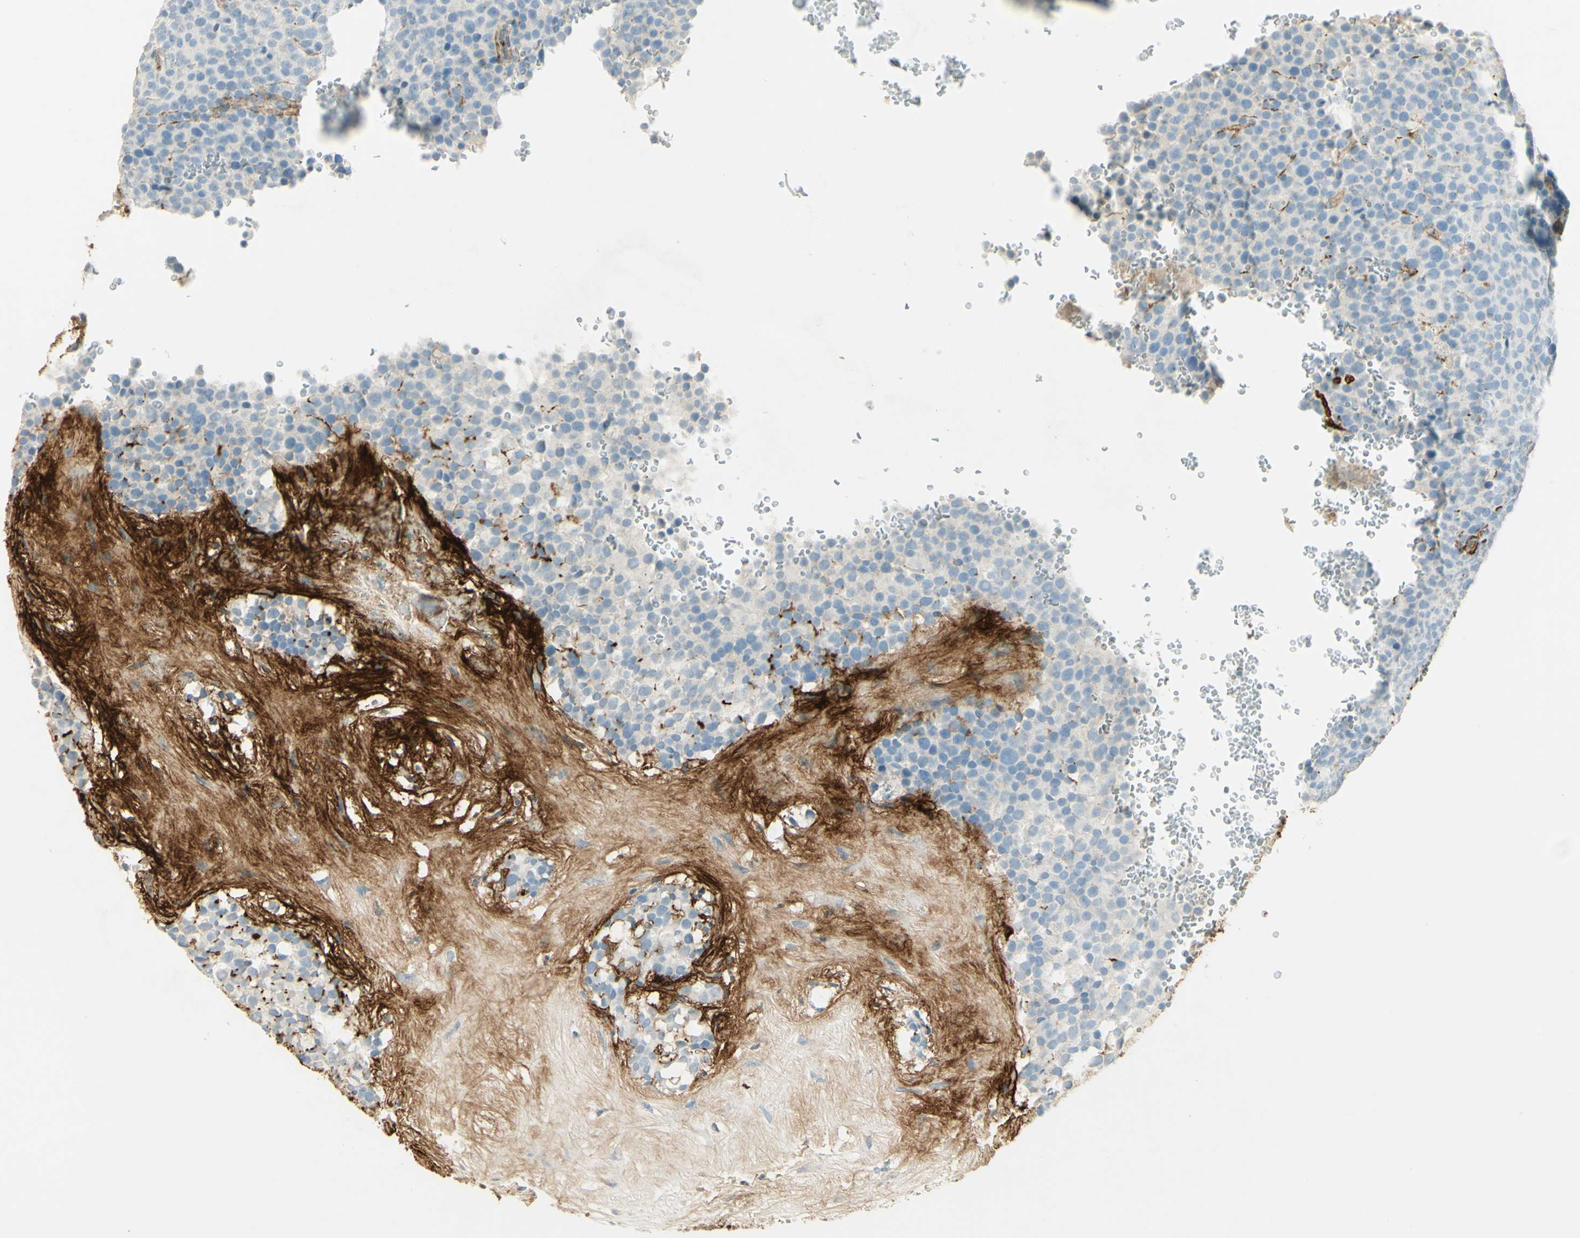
{"staining": {"intensity": "strong", "quantity": "<25%", "location": "cytoplasmic/membranous"}, "tissue": "testis cancer", "cell_type": "Tumor cells", "image_type": "cancer", "snomed": [{"axis": "morphology", "description": "Seminoma, NOS"}, {"axis": "topography", "description": "Testis"}], "caption": "Tumor cells show strong cytoplasmic/membranous staining in about <25% of cells in testis cancer.", "gene": "TNN", "patient": {"sex": "male", "age": 71}}